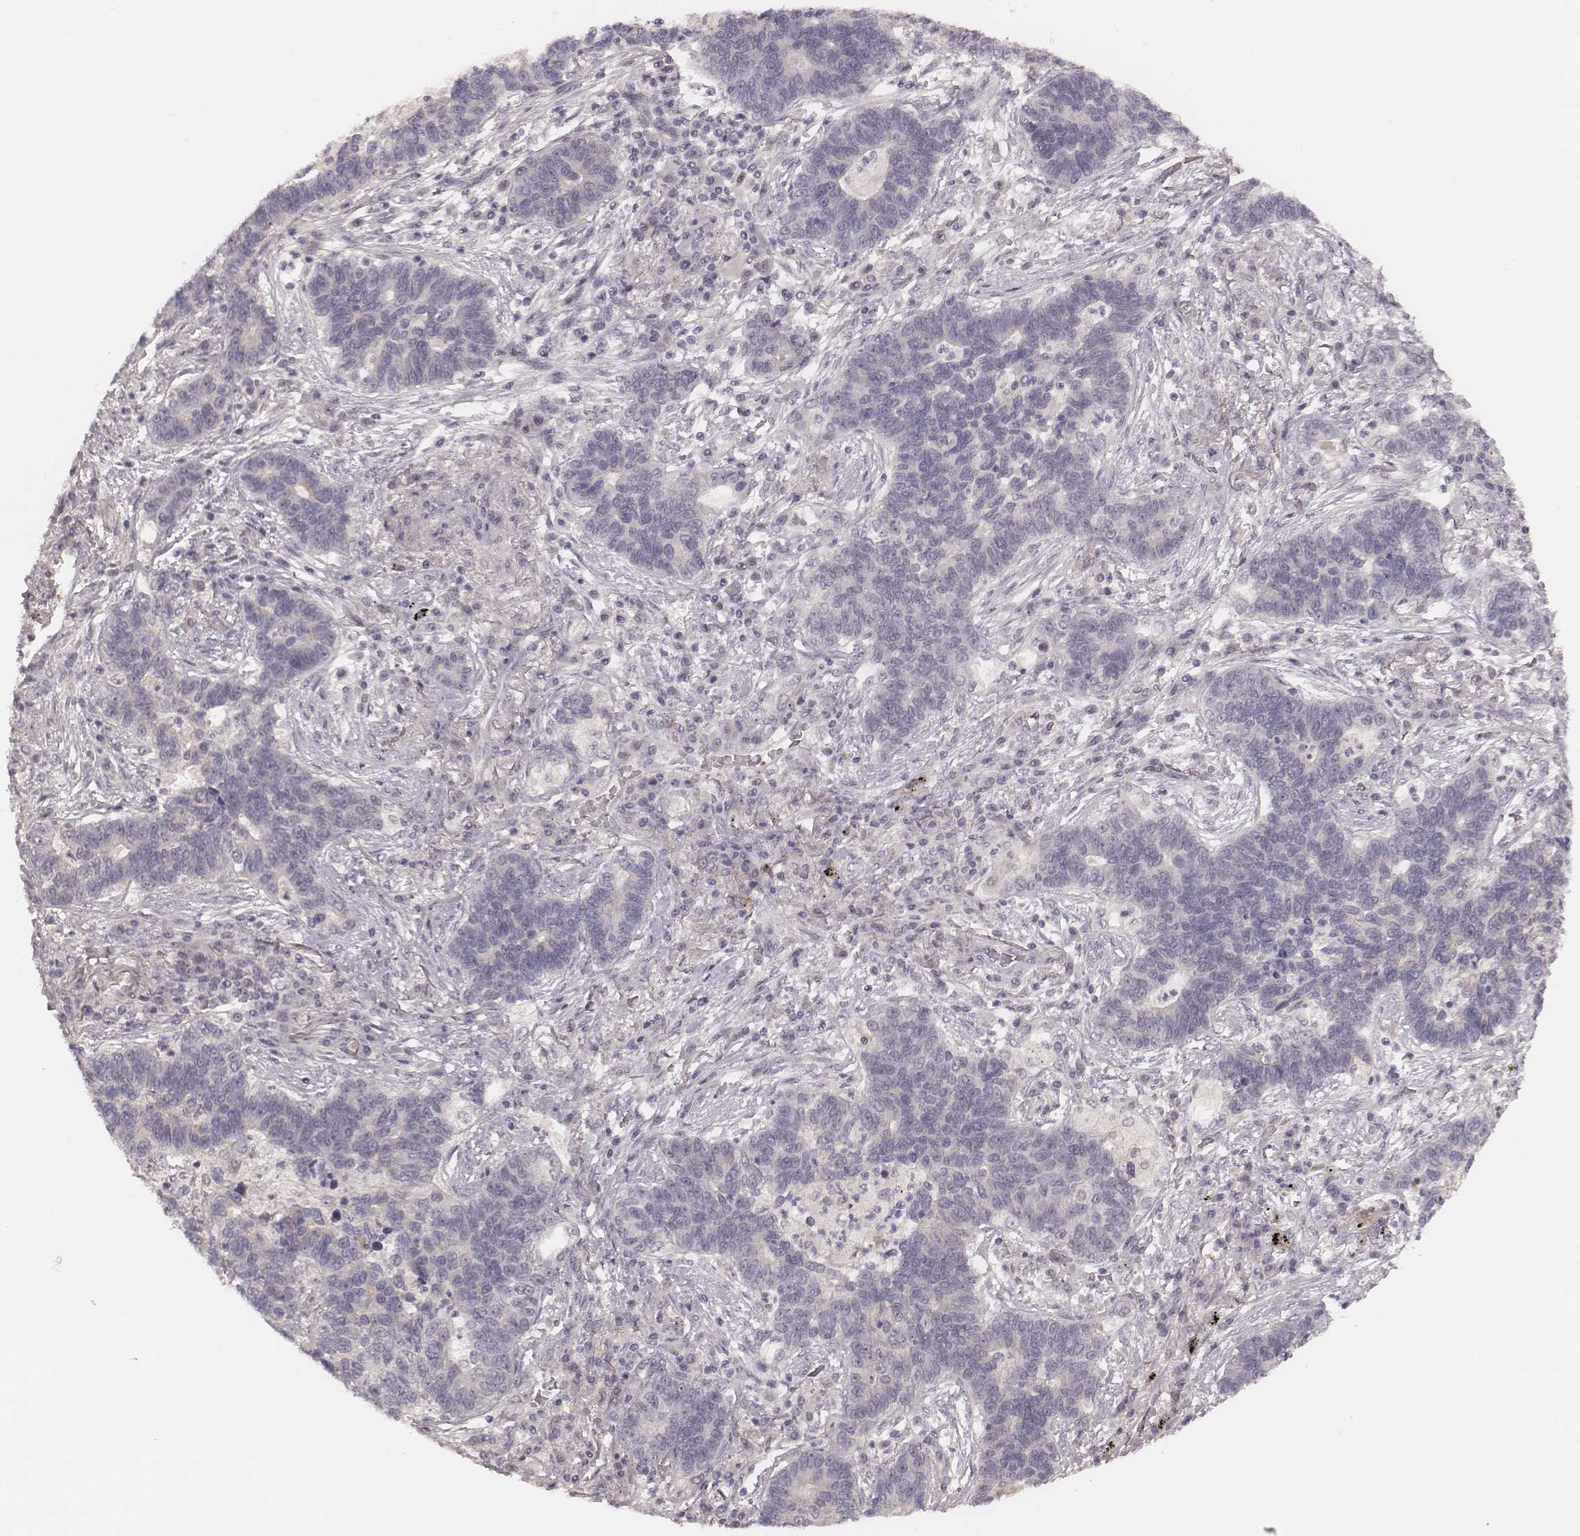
{"staining": {"intensity": "negative", "quantity": "none", "location": "none"}, "tissue": "lung cancer", "cell_type": "Tumor cells", "image_type": "cancer", "snomed": [{"axis": "morphology", "description": "Adenocarcinoma, NOS"}, {"axis": "topography", "description": "Lung"}], "caption": "IHC micrograph of human lung cancer stained for a protein (brown), which exhibits no positivity in tumor cells.", "gene": "FAM13B", "patient": {"sex": "female", "age": 57}}